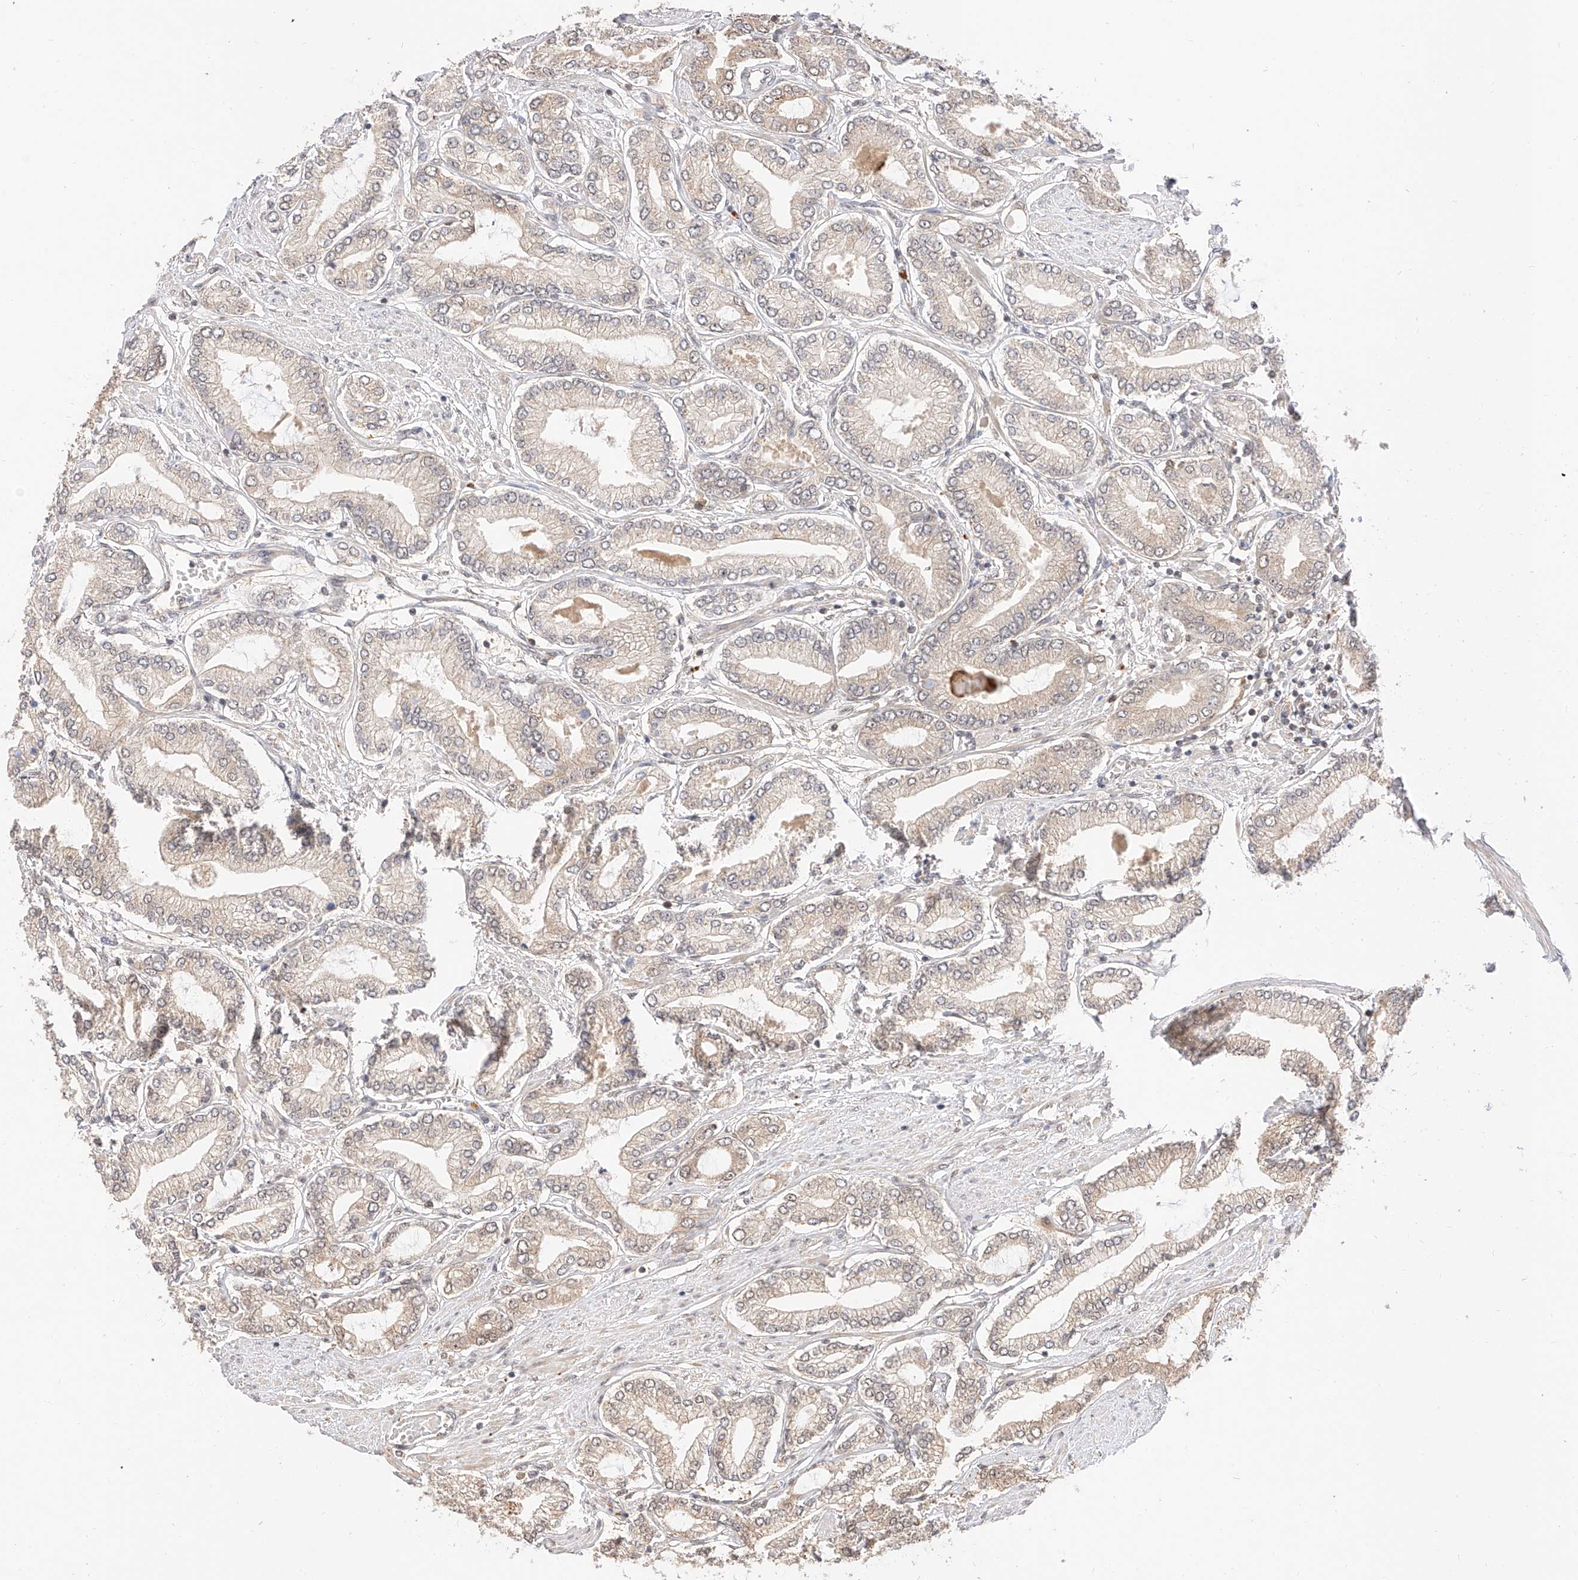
{"staining": {"intensity": "weak", "quantity": "<25%", "location": "cytoplasmic/membranous"}, "tissue": "prostate cancer", "cell_type": "Tumor cells", "image_type": "cancer", "snomed": [{"axis": "morphology", "description": "Adenocarcinoma, Low grade"}, {"axis": "topography", "description": "Prostate"}], "caption": "Tumor cells show no significant staining in adenocarcinoma (low-grade) (prostate).", "gene": "EIF4H", "patient": {"sex": "male", "age": 63}}